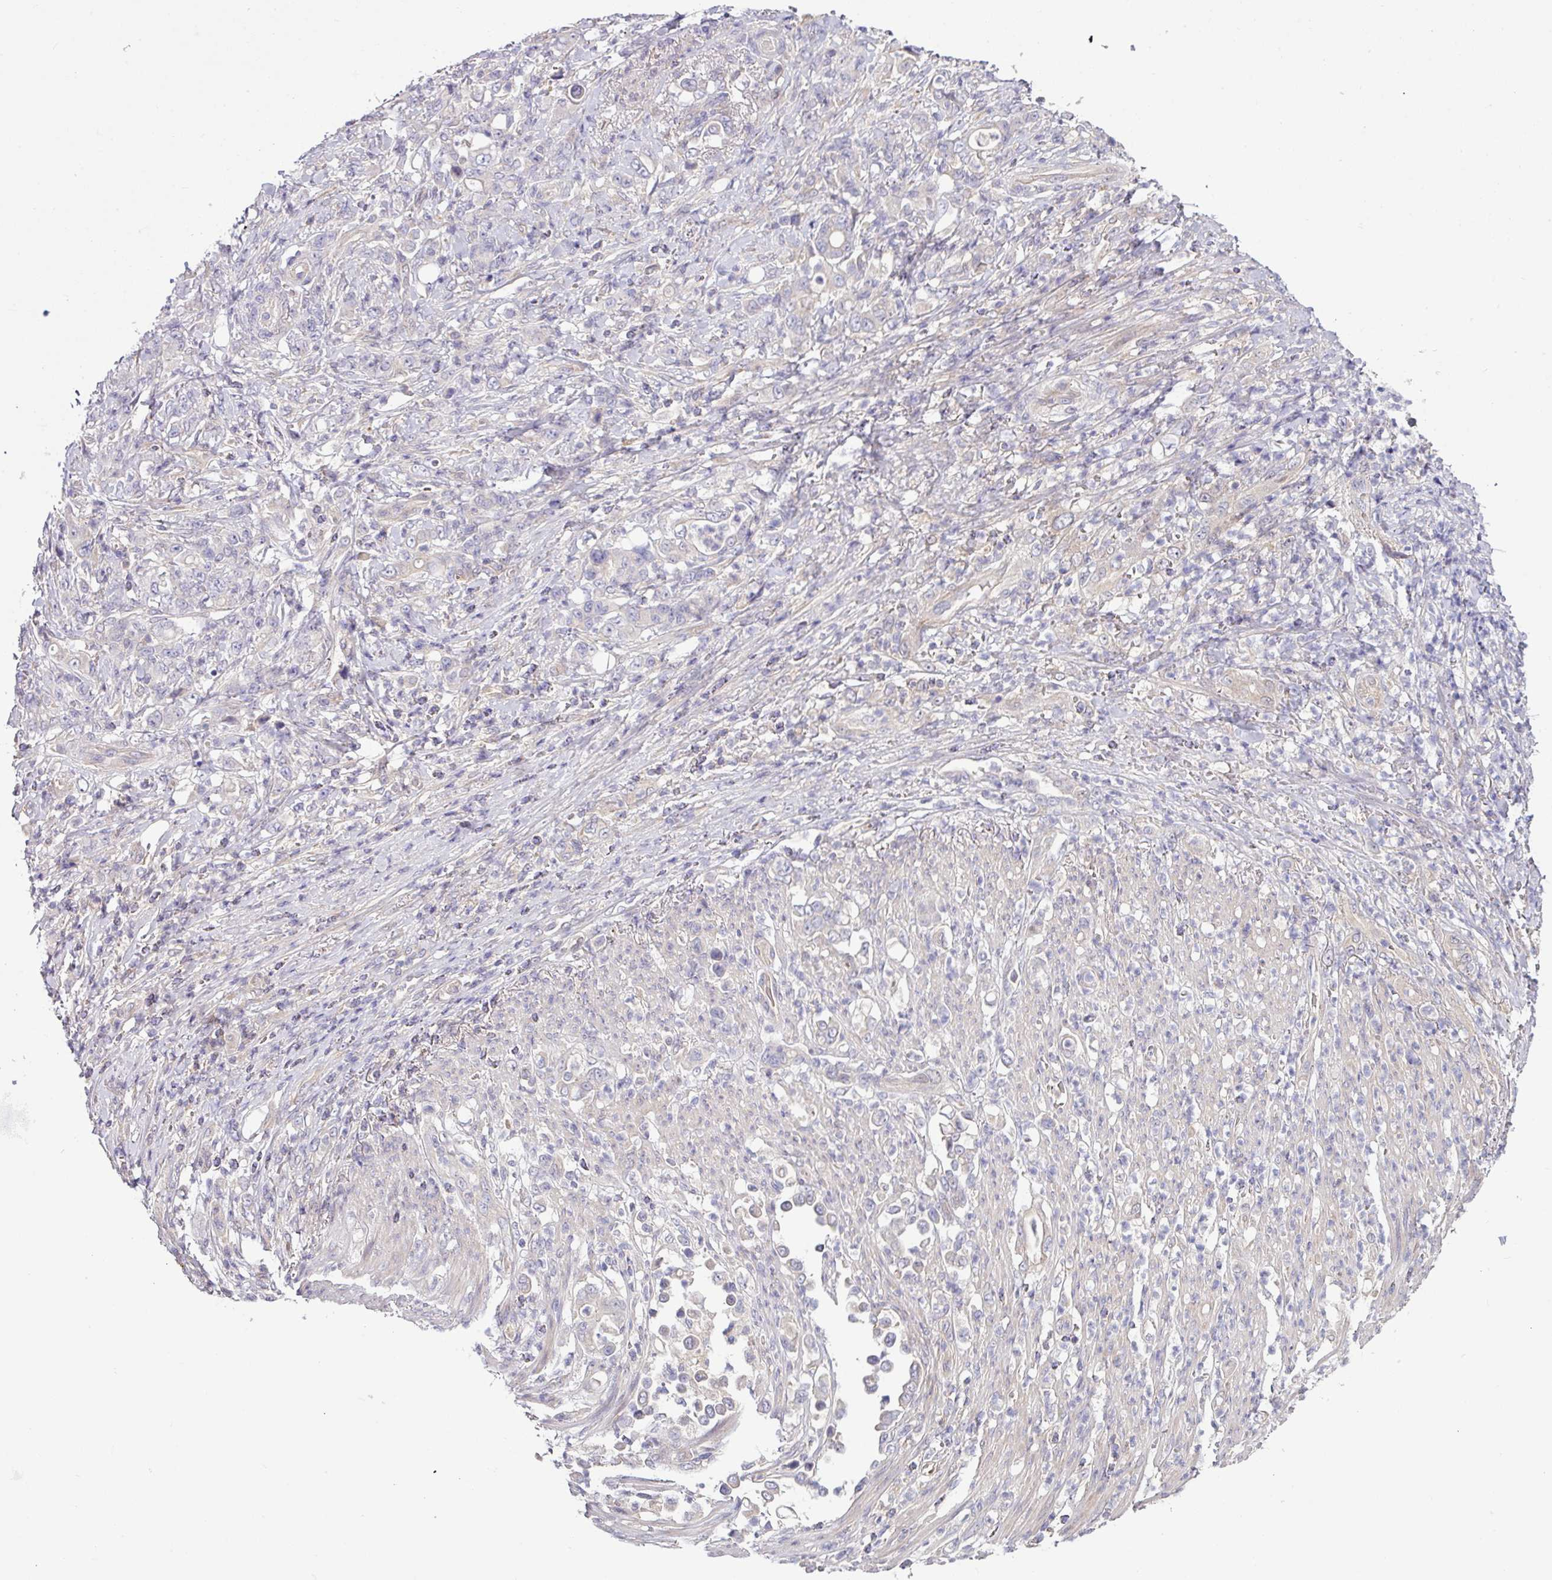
{"staining": {"intensity": "negative", "quantity": "none", "location": "none"}, "tissue": "stomach cancer", "cell_type": "Tumor cells", "image_type": "cancer", "snomed": [{"axis": "morphology", "description": "Normal tissue, NOS"}, {"axis": "morphology", "description": "Adenocarcinoma, NOS"}, {"axis": "topography", "description": "Stomach"}], "caption": "This is a histopathology image of immunohistochemistry (IHC) staining of stomach cancer, which shows no expression in tumor cells.", "gene": "SLAMF6", "patient": {"sex": "female", "age": 79}}